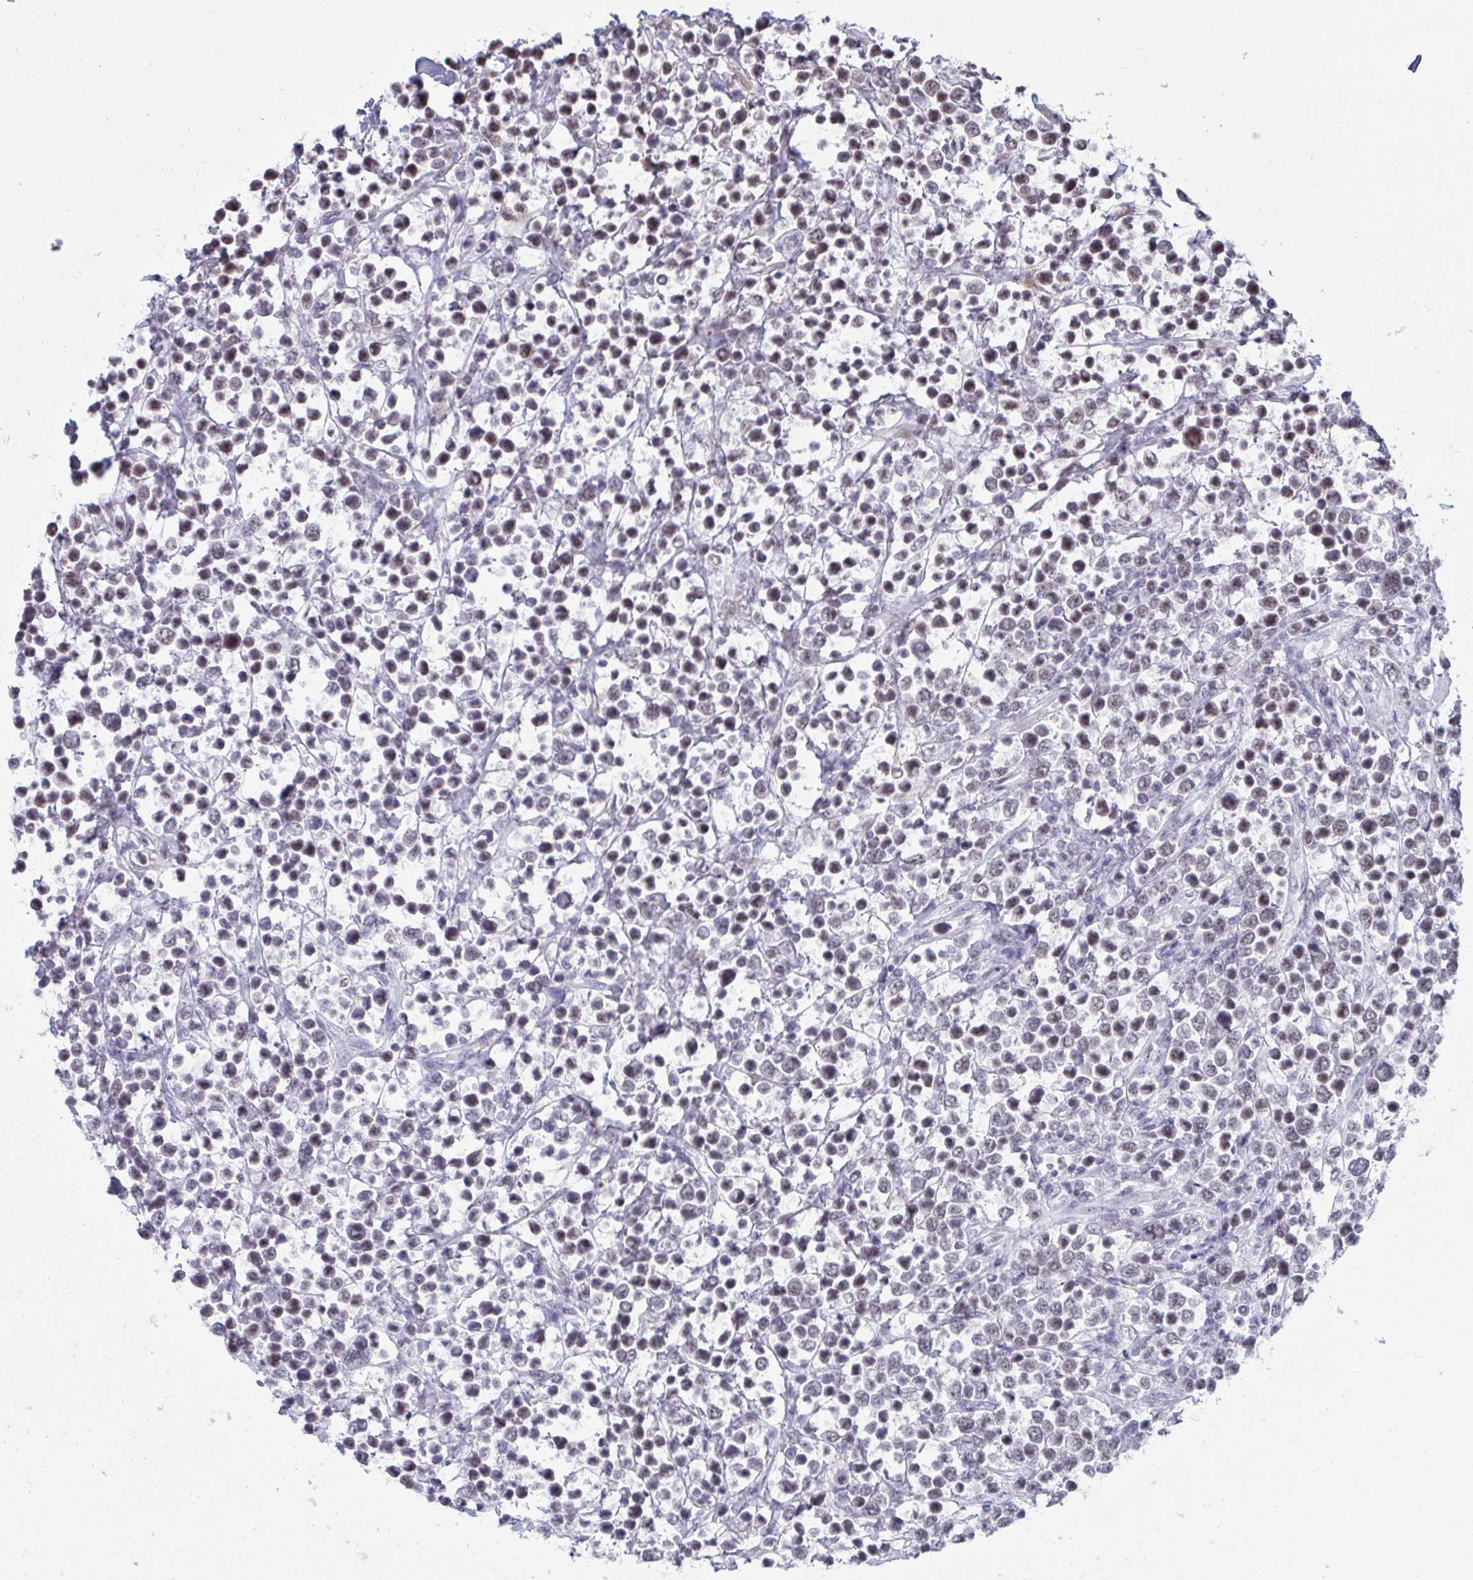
{"staining": {"intensity": "weak", "quantity": "<25%", "location": "nuclear"}, "tissue": "lymphoma", "cell_type": "Tumor cells", "image_type": "cancer", "snomed": [{"axis": "morphology", "description": "Malignant lymphoma, non-Hodgkin's type, High grade"}, {"axis": "topography", "description": "Soft tissue"}], "caption": "There is no significant staining in tumor cells of lymphoma.", "gene": "SUPT16H", "patient": {"sex": "female", "age": 56}}